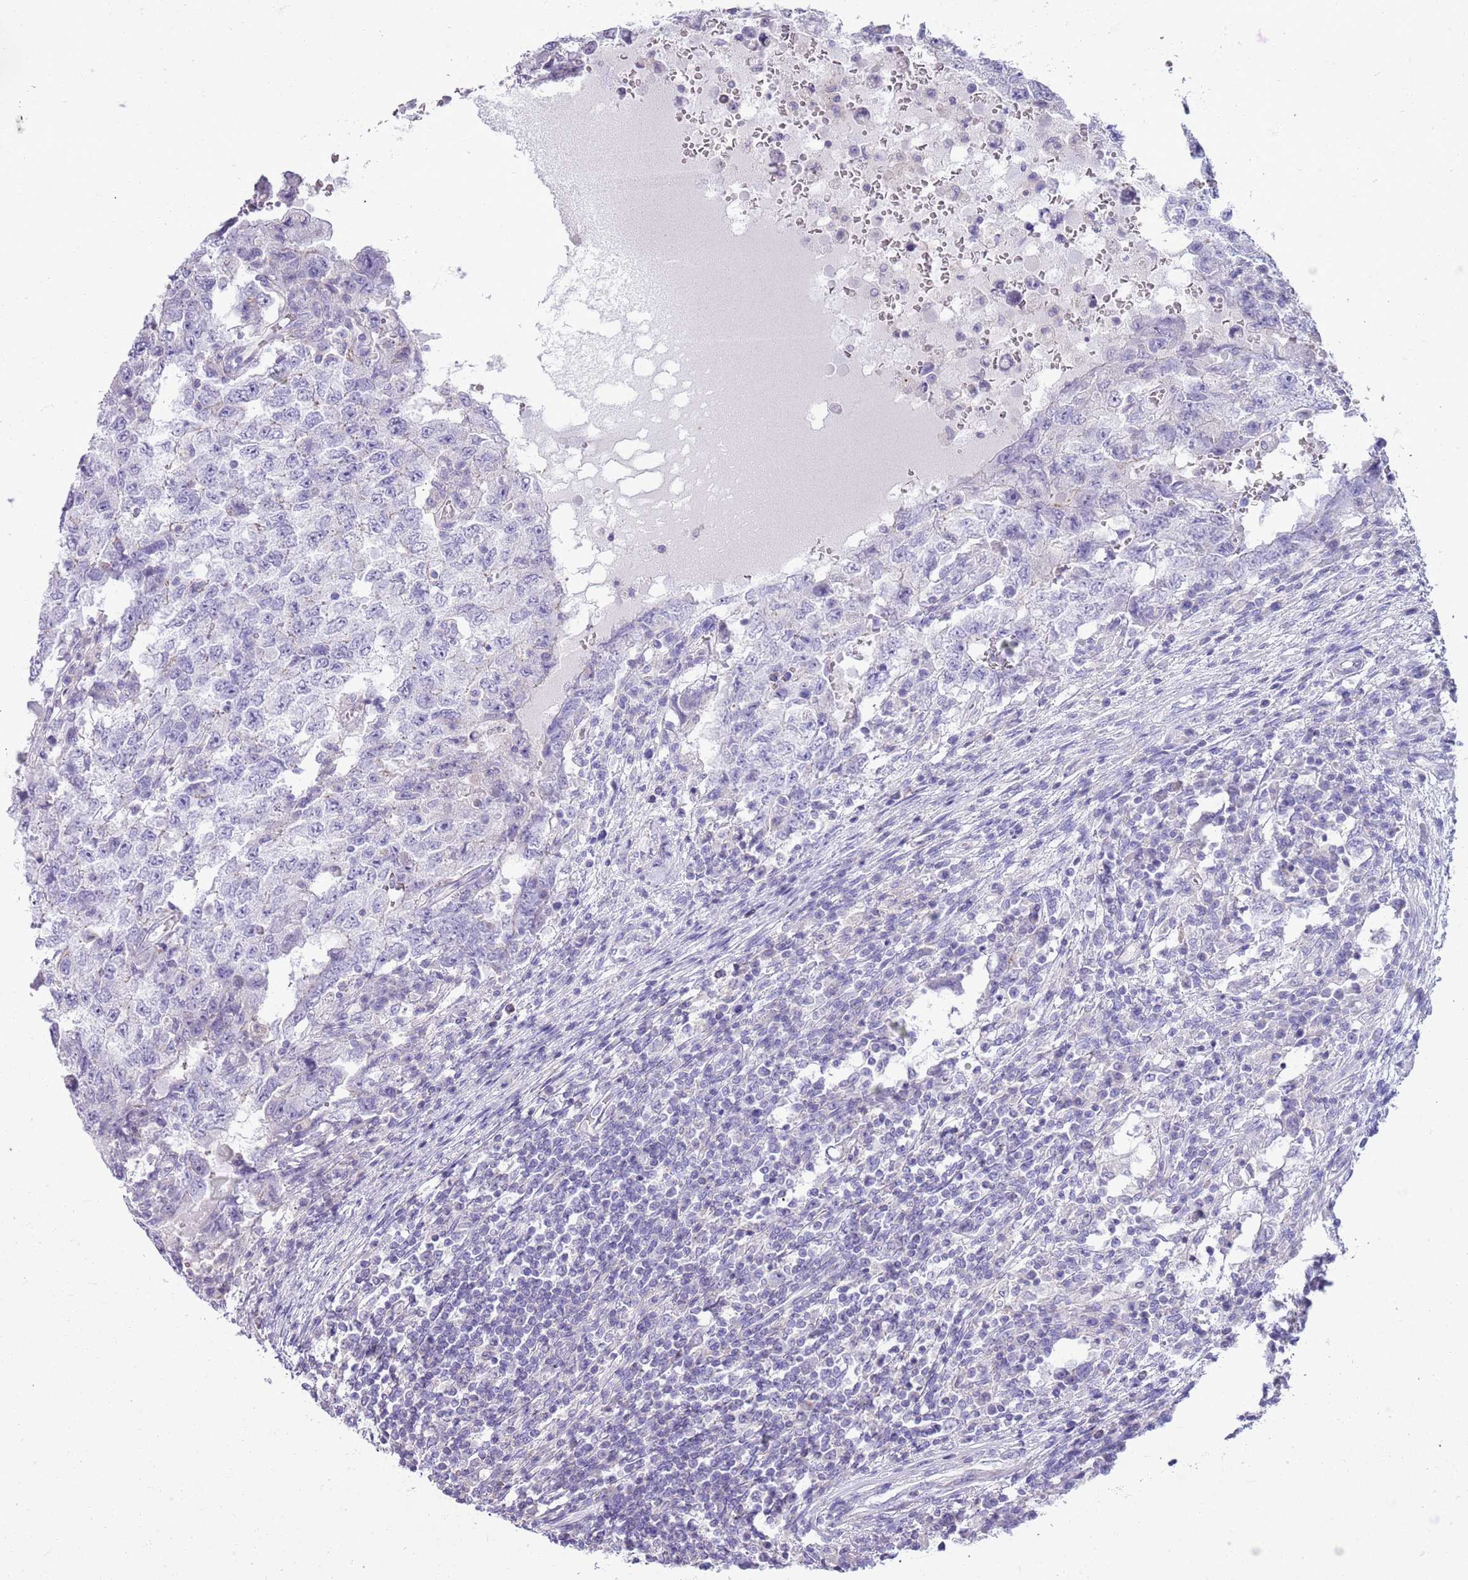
{"staining": {"intensity": "negative", "quantity": "none", "location": "none"}, "tissue": "testis cancer", "cell_type": "Tumor cells", "image_type": "cancer", "snomed": [{"axis": "morphology", "description": "Carcinoma, Embryonal, NOS"}, {"axis": "topography", "description": "Testis"}], "caption": "The immunohistochemistry micrograph has no significant positivity in tumor cells of testis embryonal carcinoma tissue.", "gene": "CNPPD1", "patient": {"sex": "male", "age": 26}}